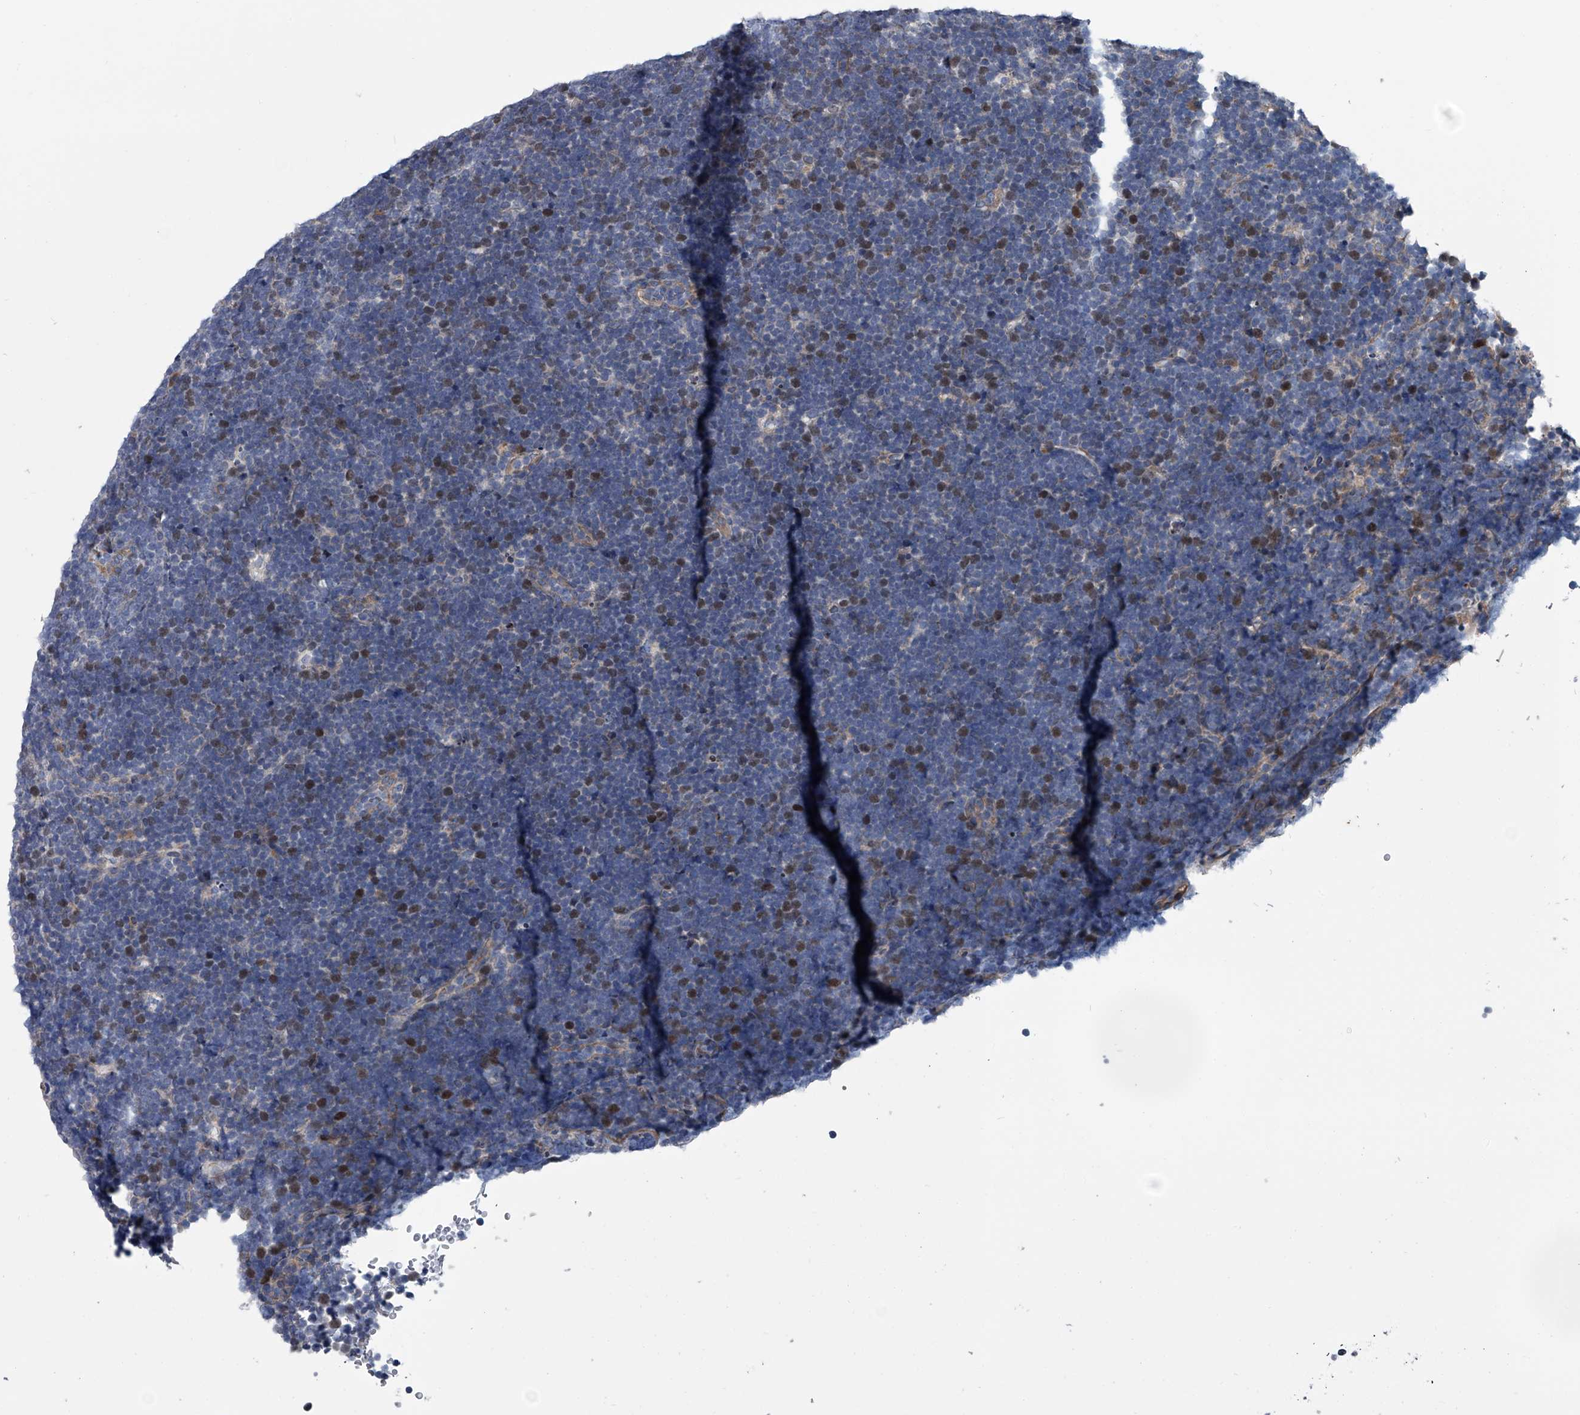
{"staining": {"intensity": "moderate", "quantity": "<25%", "location": "nuclear"}, "tissue": "lymphoma", "cell_type": "Tumor cells", "image_type": "cancer", "snomed": [{"axis": "morphology", "description": "Malignant lymphoma, non-Hodgkin's type, High grade"}, {"axis": "topography", "description": "Lymph node"}], "caption": "Protein staining demonstrates moderate nuclear positivity in about <25% of tumor cells in malignant lymphoma, non-Hodgkin's type (high-grade).", "gene": "ABCG1", "patient": {"sex": "male", "age": 13}}